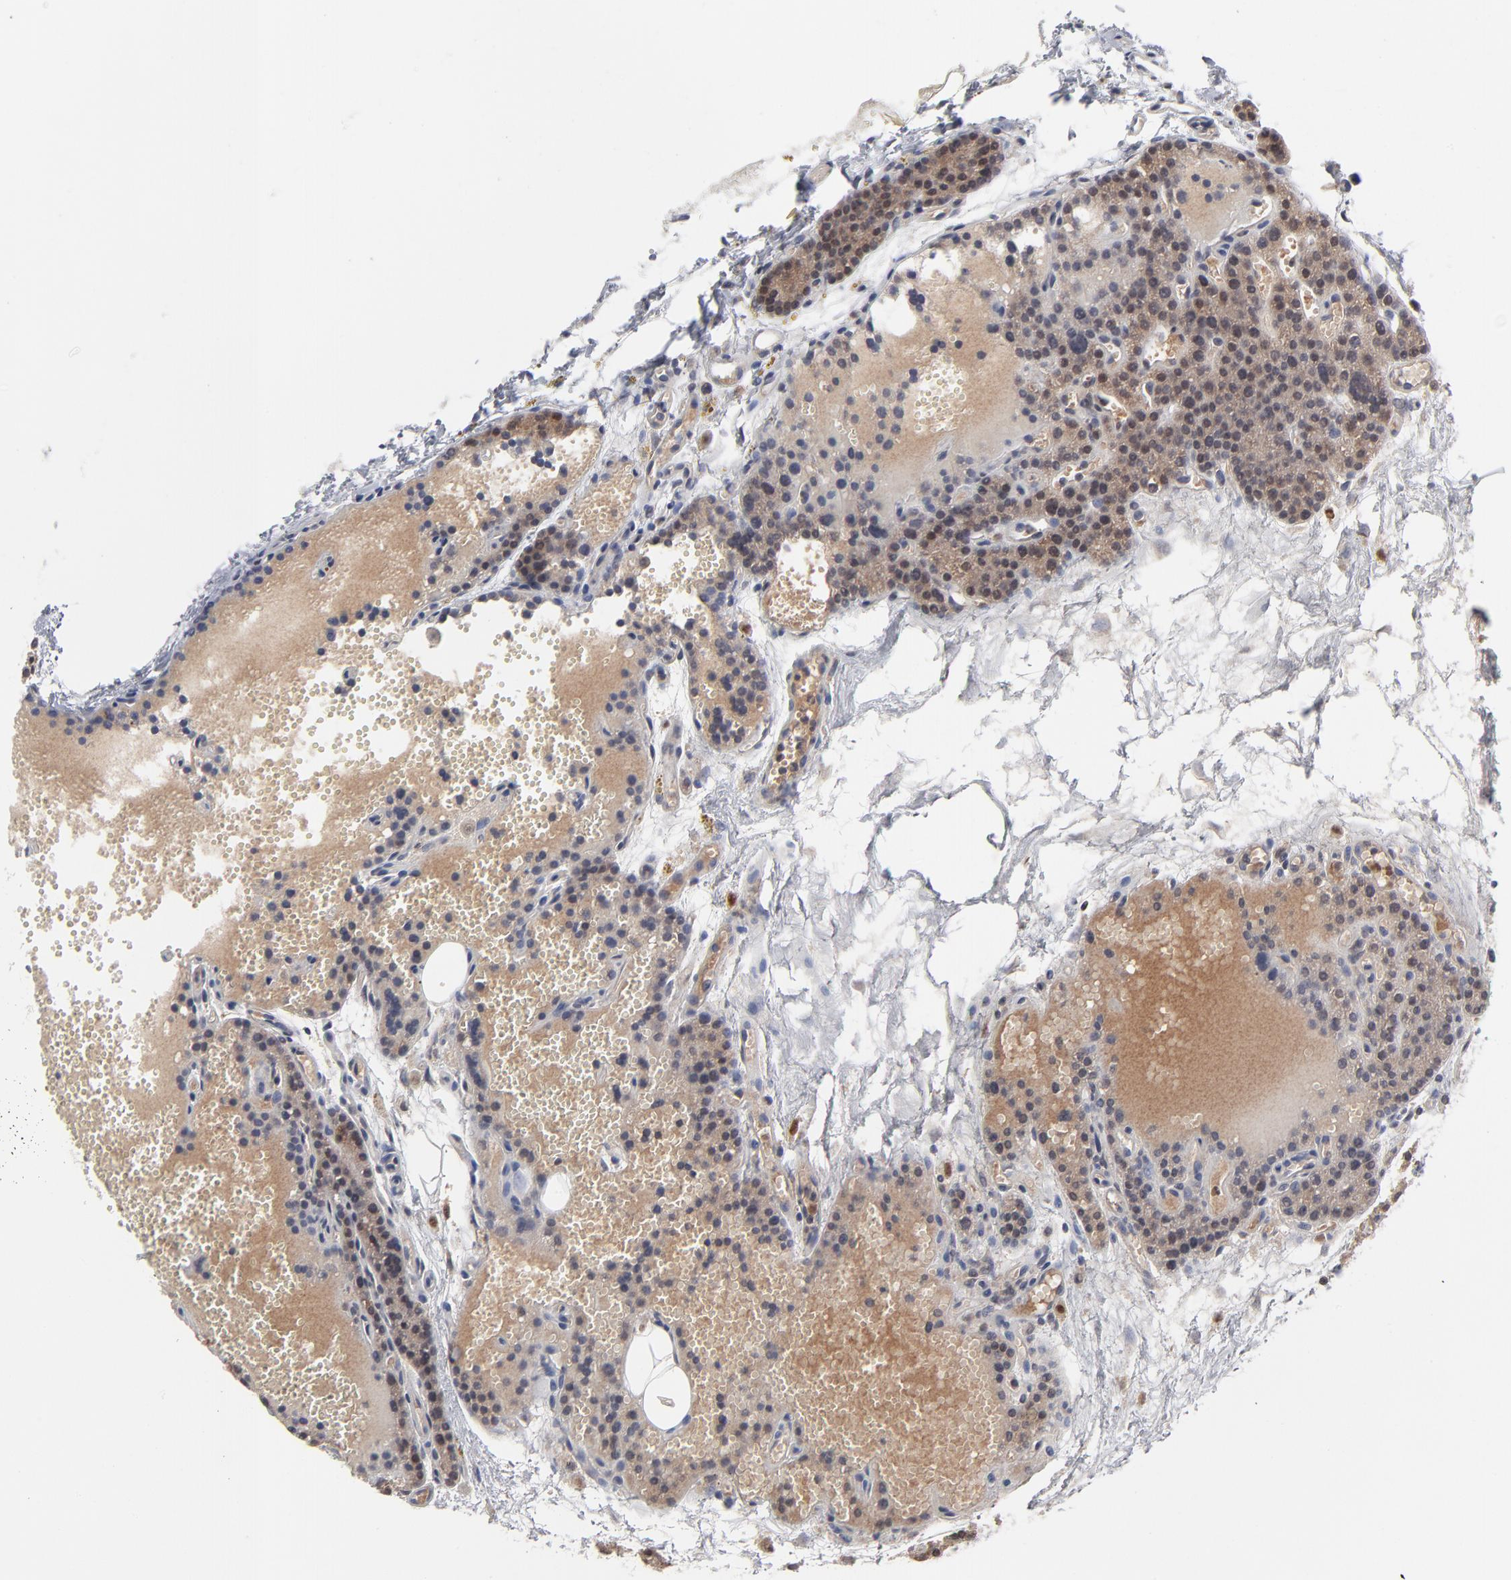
{"staining": {"intensity": "moderate", "quantity": ">75%", "location": "cytoplasmic/membranous"}, "tissue": "parathyroid gland", "cell_type": "Glandular cells", "image_type": "normal", "snomed": [{"axis": "morphology", "description": "Normal tissue, NOS"}, {"axis": "topography", "description": "Parathyroid gland"}], "caption": "Protein staining exhibits moderate cytoplasmic/membranous staining in approximately >75% of glandular cells in unremarkable parathyroid gland.", "gene": "MAP2K1", "patient": {"sex": "male", "age": 25}}